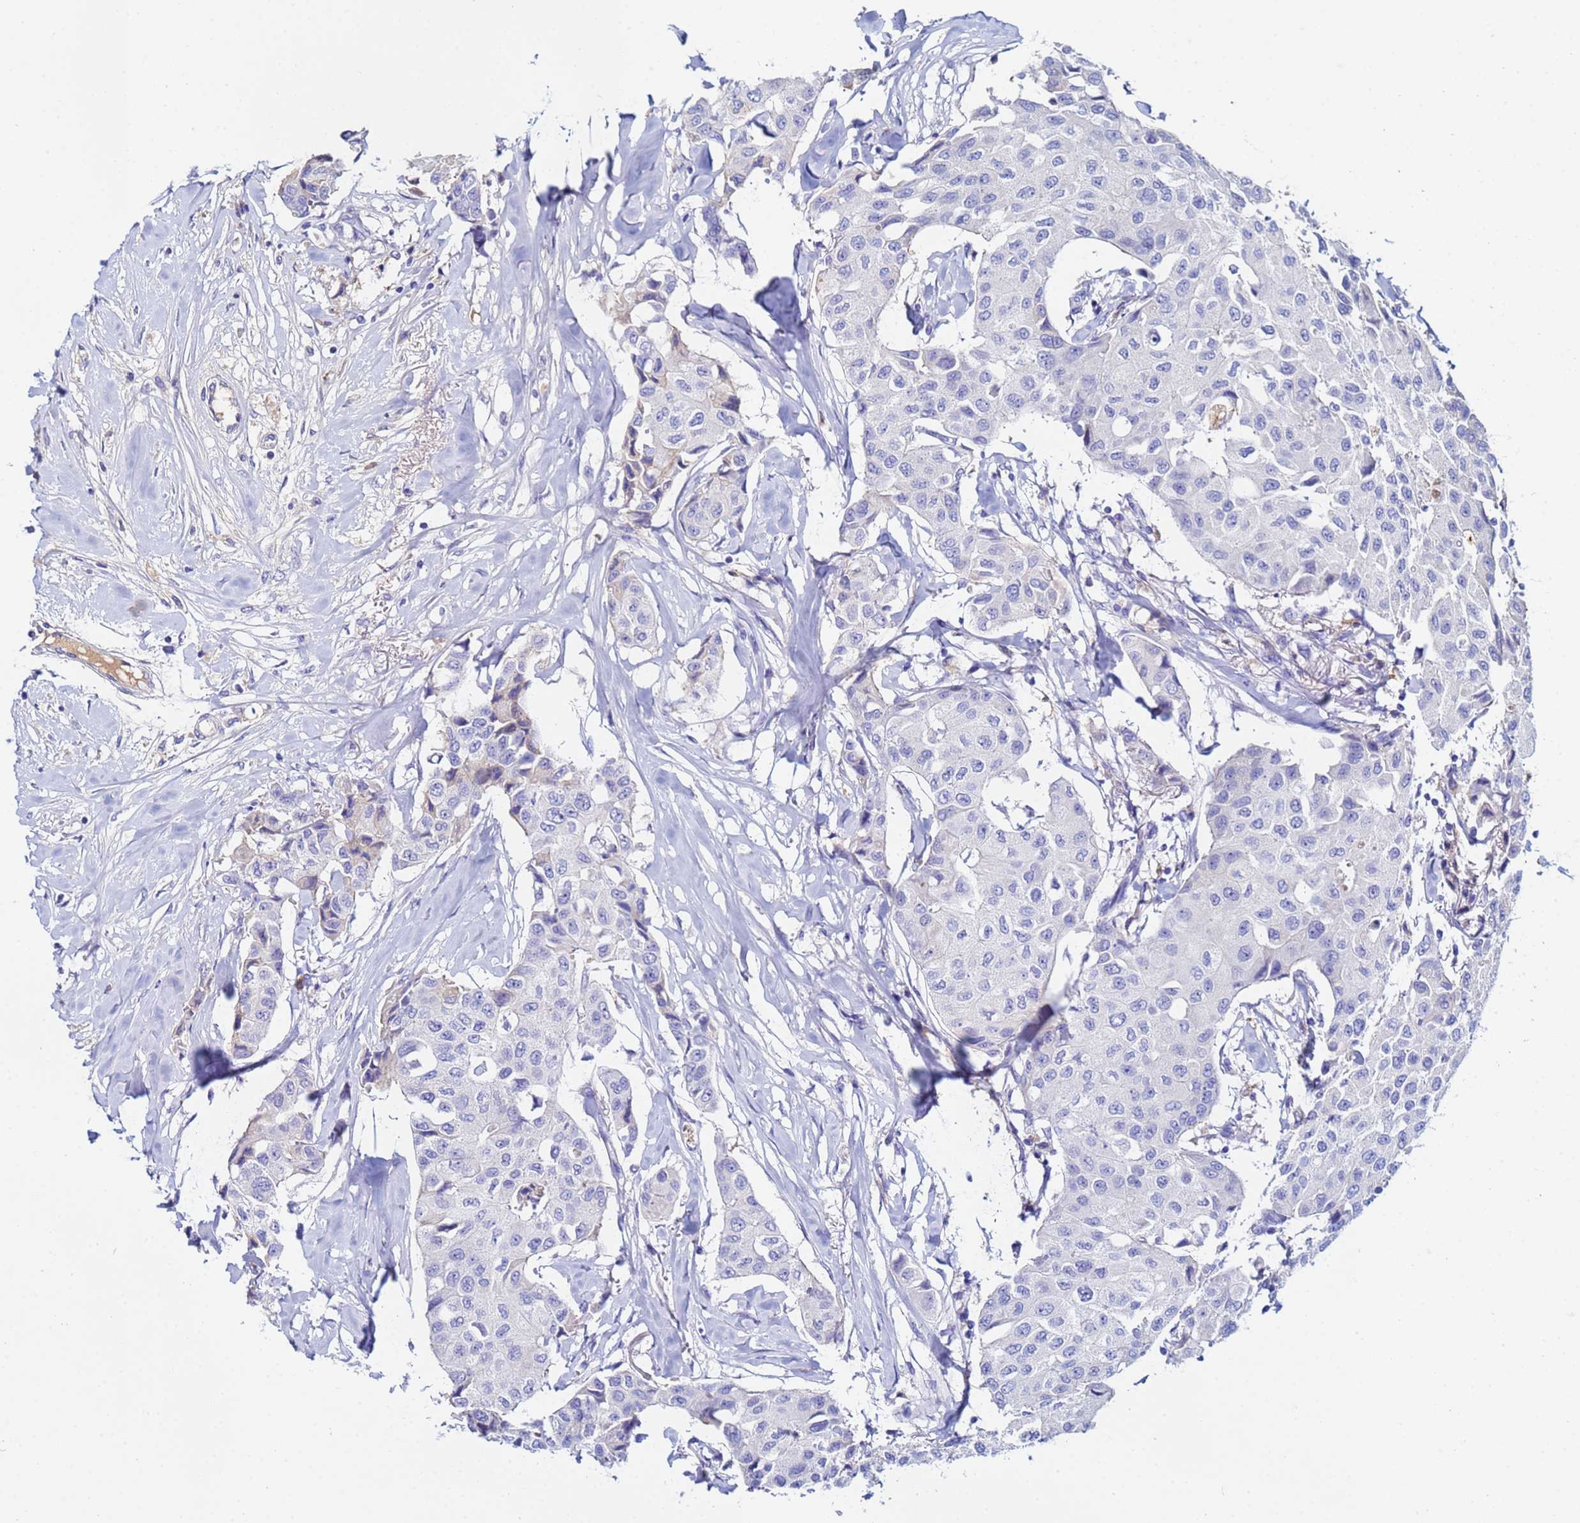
{"staining": {"intensity": "negative", "quantity": "none", "location": "none"}, "tissue": "breast cancer", "cell_type": "Tumor cells", "image_type": "cancer", "snomed": [{"axis": "morphology", "description": "Duct carcinoma"}, {"axis": "topography", "description": "Breast"}], "caption": "Human infiltrating ductal carcinoma (breast) stained for a protein using immunohistochemistry (IHC) reveals no positivity in tumor cells.", "gene": "TUBAL3", "patient": {"sex": "female", "age": 80}}